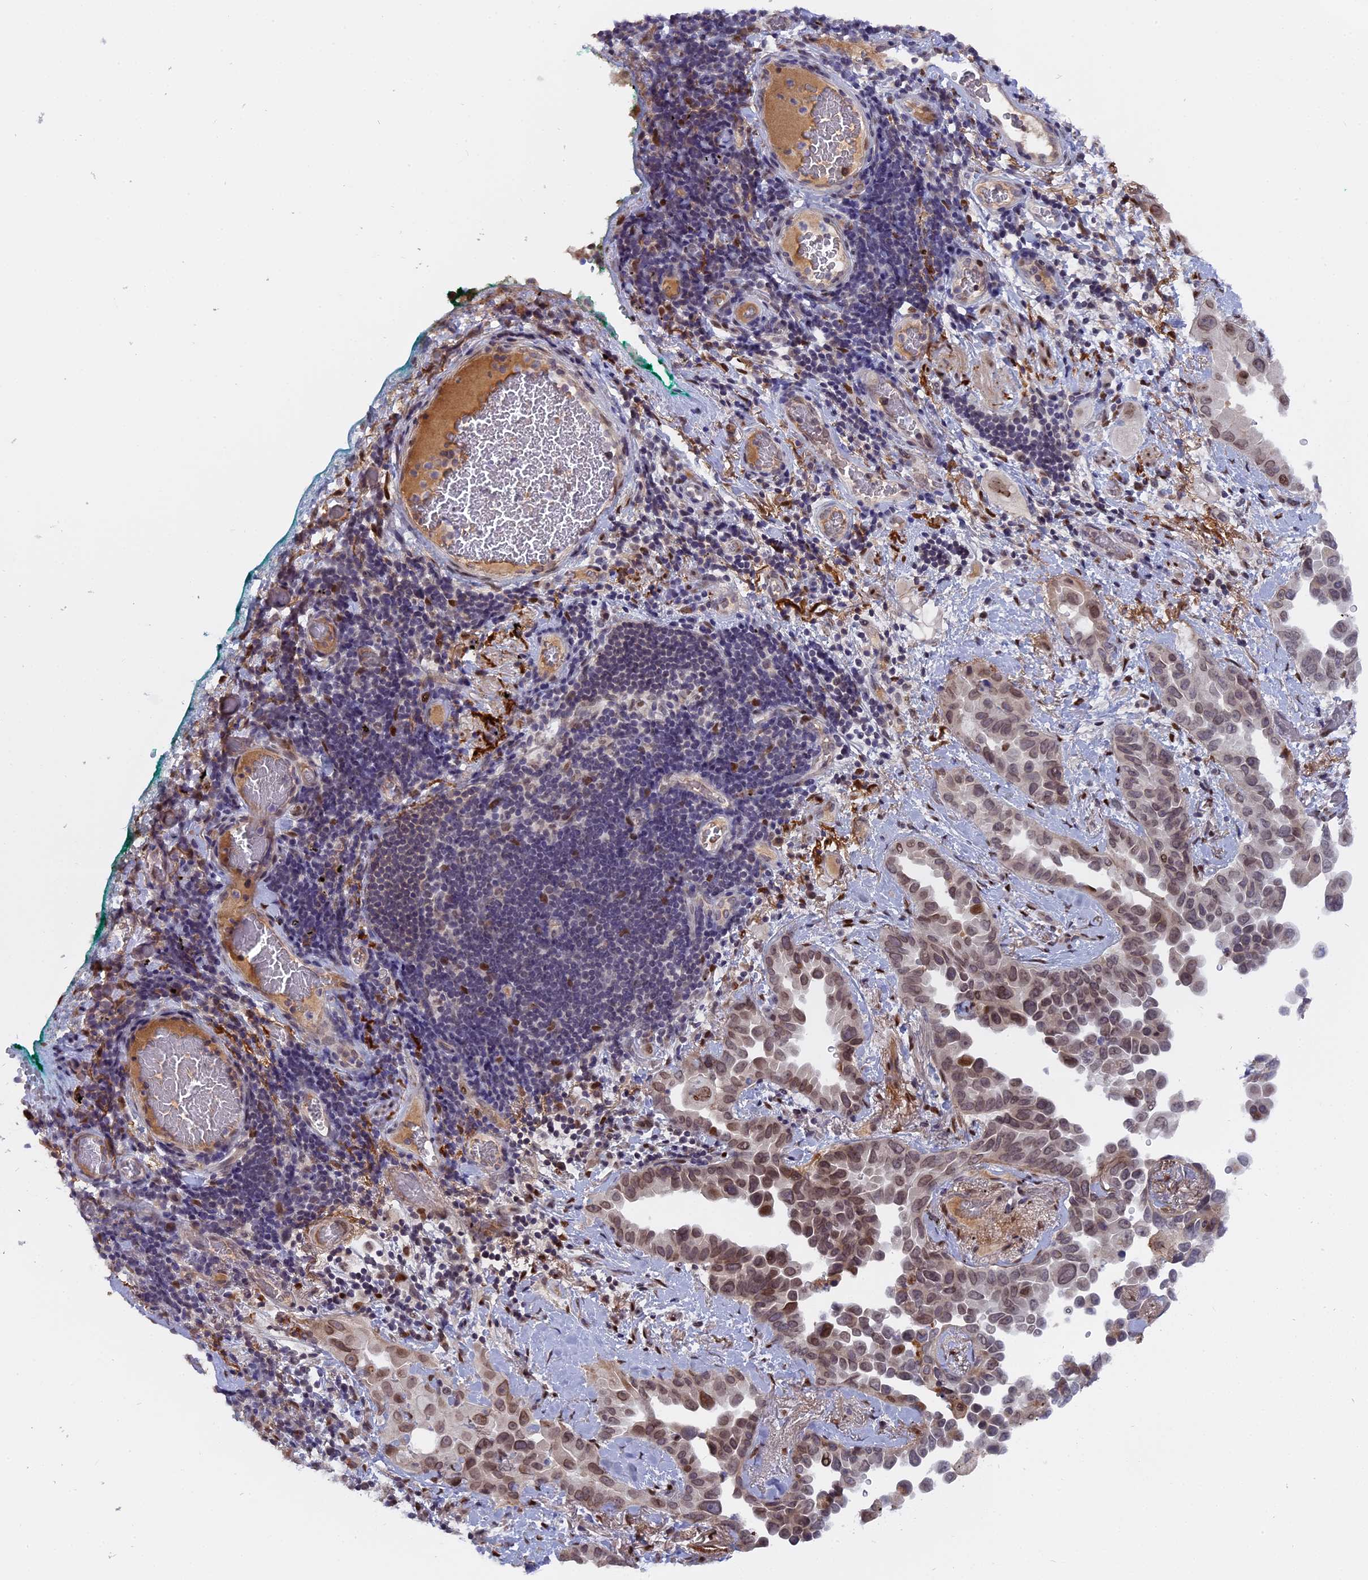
{"staining": {"intensity": "moderate", "quantity": "25%-75%", "location": "nuclear"}, "tissue": "lung cancer", "cell_type": "Tumor cells", "image_type": "cancer", "snomed": [{"axis": "morphology", "description": "Adenocarcinoma, NOS"}, {"axis": "topography", "description": "Lung"}], "caption": "This image reveals immunohistochemistry (IHC) staining of human lung adenocarcinoma, with medium moderate nuclear expression in approximately 25%-75% of tumor cells.", "gene": "PYGO1", "patient": {"sex": "female", "age": 67}}